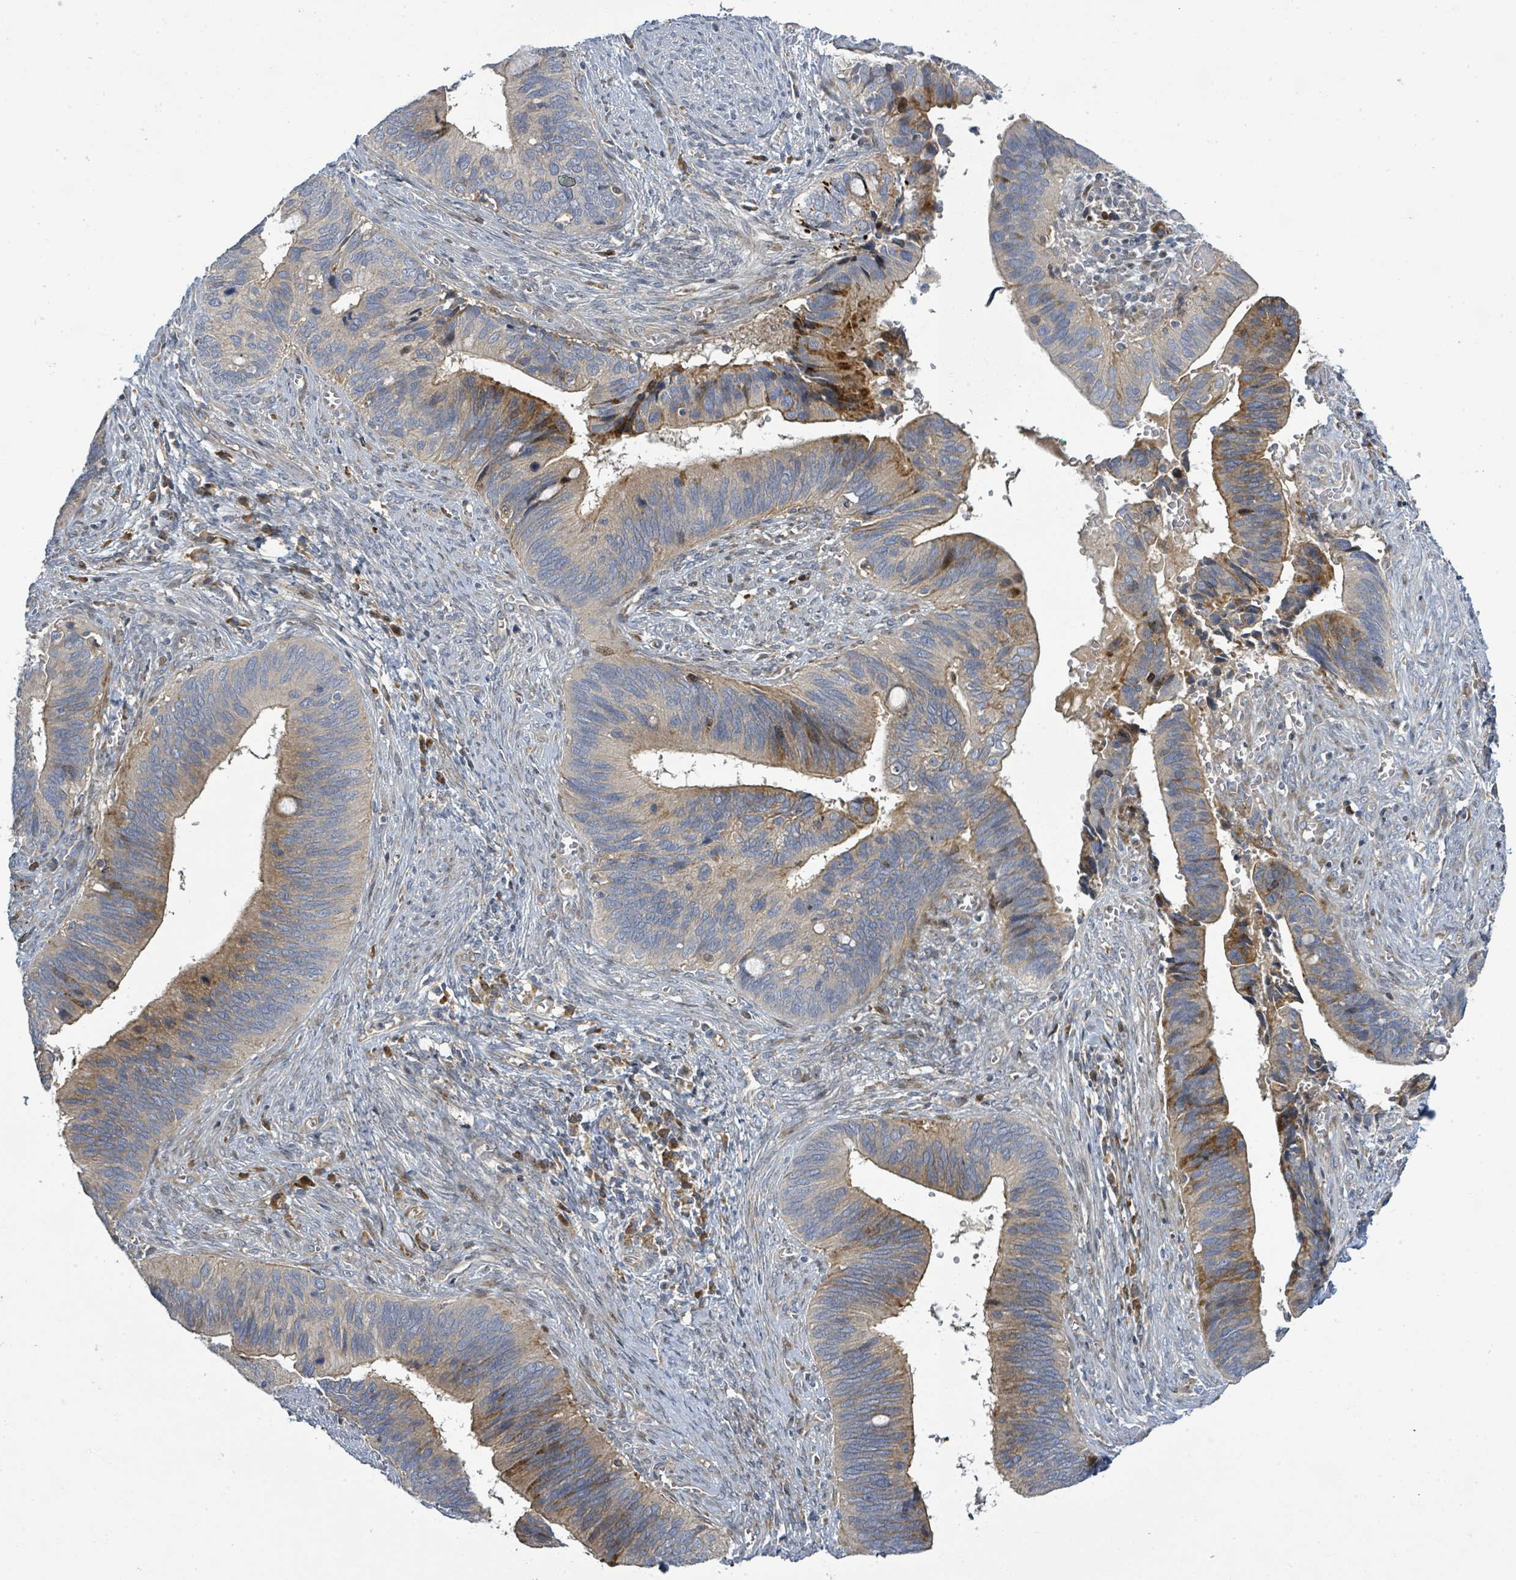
{"staining": {"intensity": "weak", "quantity": "25%-75%", "location": "cytoplasmic/membranous"}, "tissue": "cervical cancer", "cell_type": "Tumor cells", "image_type": "cancer", "snomed": [{"axis": "morphology", "description": "Adenocarcinoma, NOS"}, {"axis": "topography", "description": "Cervix"}], "caption": "IHC (DAB (3,3'-diaminobenzidine)) staining of human adenocarcinoma (cervical) exhibits weak cytoplasmic/membranous protein expression in approximately 25%-75% of tumor cells.", "gene": "CFAP210", "patient": {"sex": "female", "age": 42}}